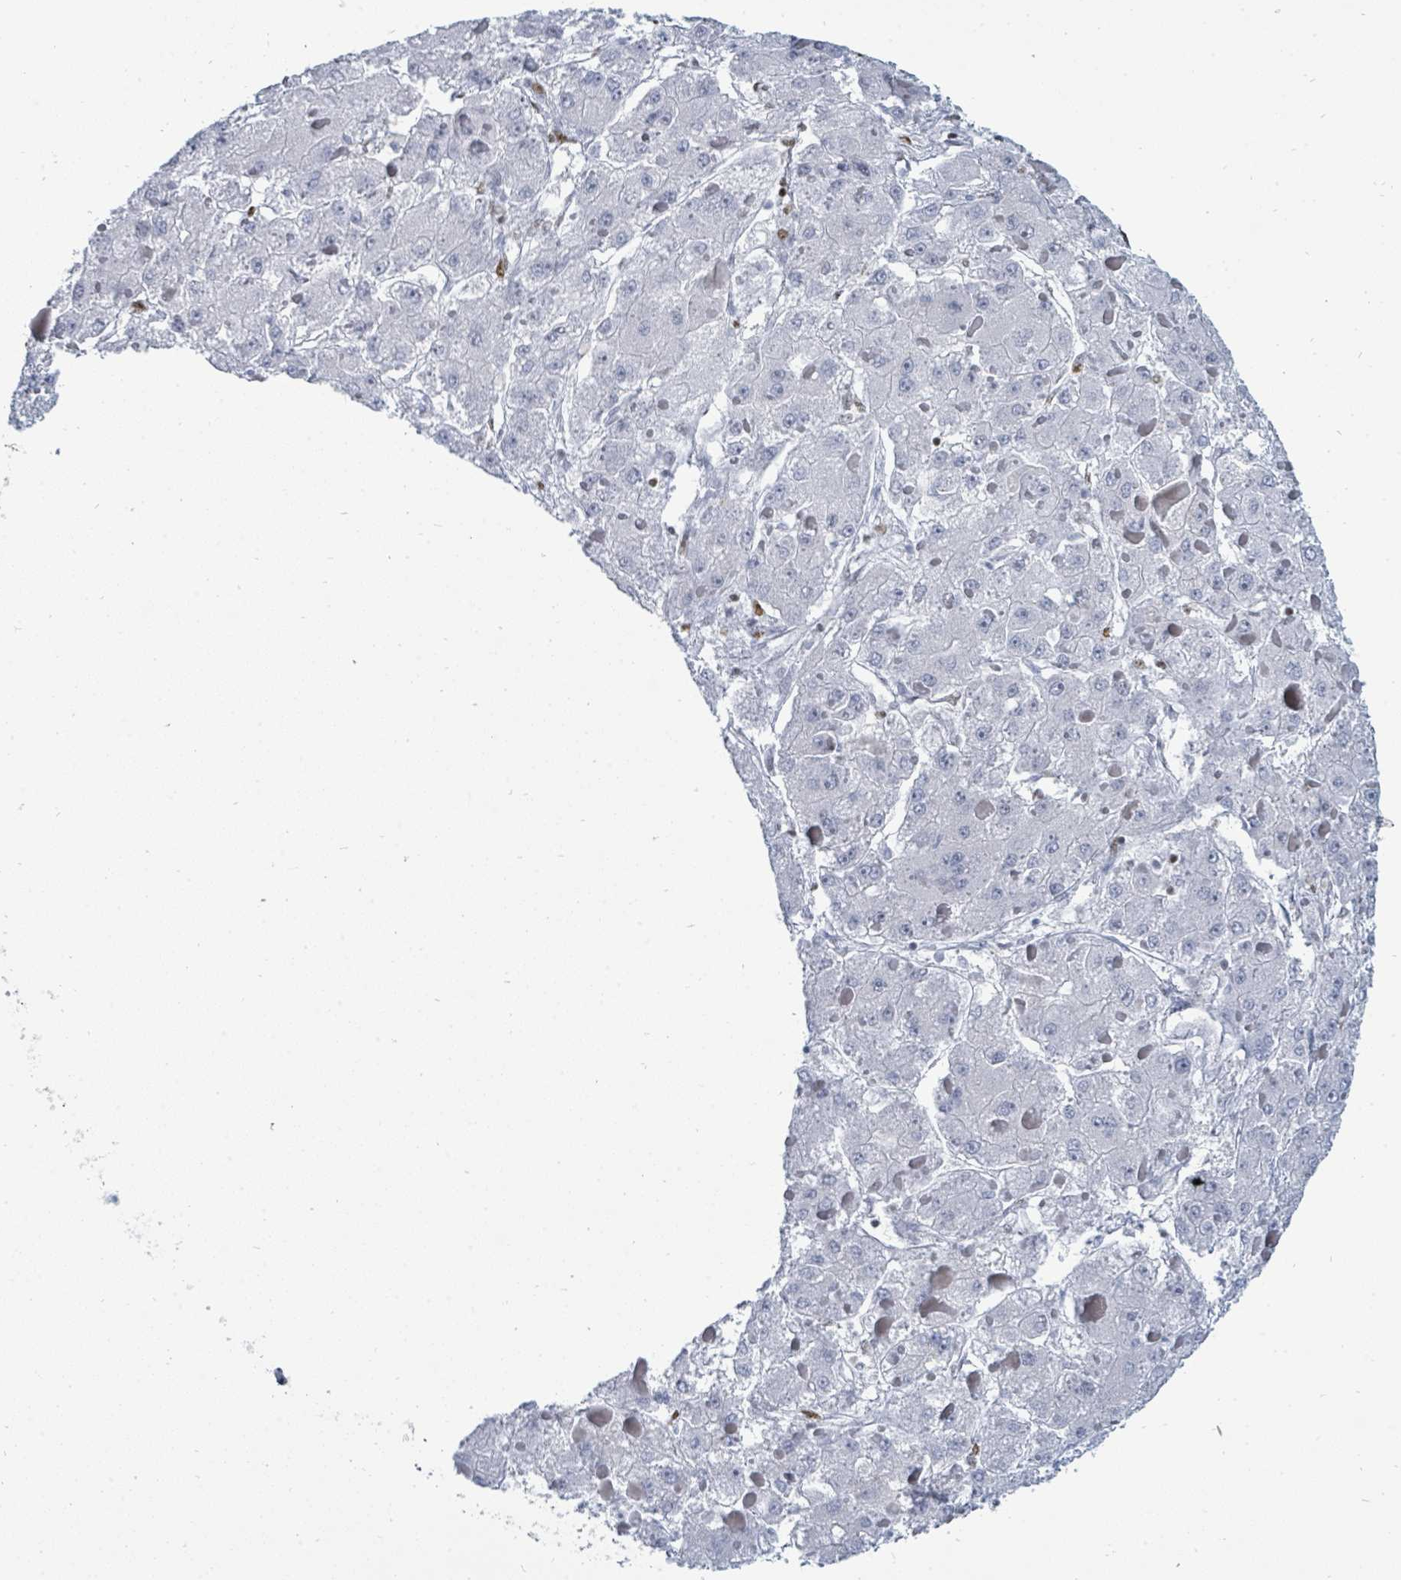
{"staining": {"intensity": "negative", "quantity": "none", "location": "none"}, "tissue": "liver cancer", "cell_type": "Tumor cells", "image_type": "cancer", "snomed": [{"axis": "morphology", "description": "Carcinoma, Hepatocellular, NOS"}, {"axis": "topography", "description": "Liver"}], "caption": "This micrograph is of liver hepatocellular carcinoma stained with immunohistochemistry to label a protein in brown with the nuclei are counter-stained blue. There is no expression in tumor cells. (Brightfield microscopy of DAB (3,3'-diaminobenzidine) immunohistochemistry at high magnification).", "gene": "SUMO4", "patient": {"sex": "female", "age": 73}}